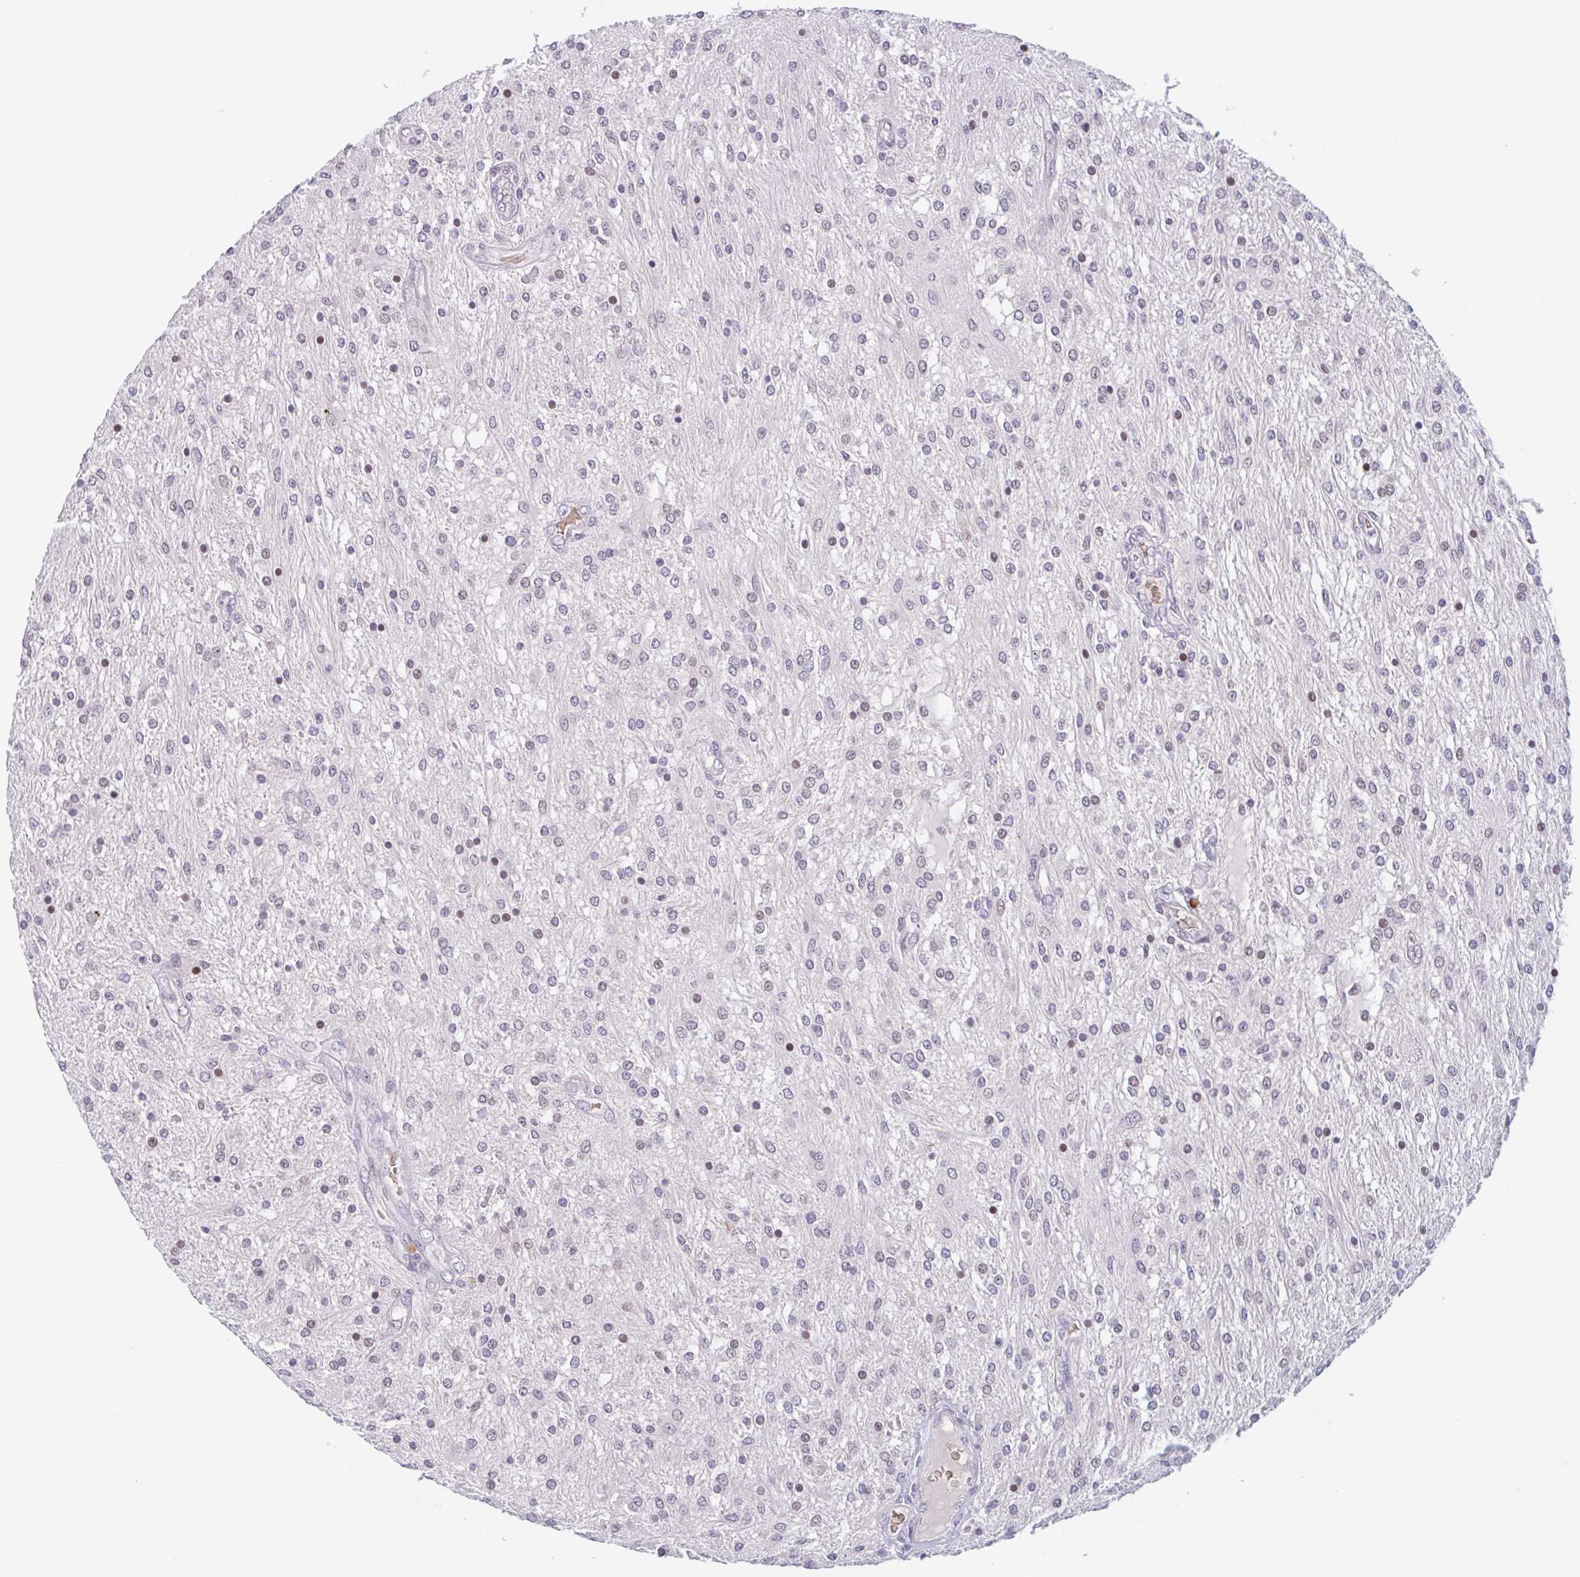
{"staining": {"intensity": "negative", "quantity": "none", "location": "none"}, "tissue": "glioma", "cell_type": "Tumor cells", "image_type": "cancer", "snomed": [{"axis": "morphology", "description": "Glioma, malignant, Low grade"}, {"axis": "topography", "description": "Cerebellum"}], "caption": "Immunohistochemistry of human glioma reveals no staining in tumor cells.", "gene": "RHAG", "patient": {"sex": "female", "age": 14}}